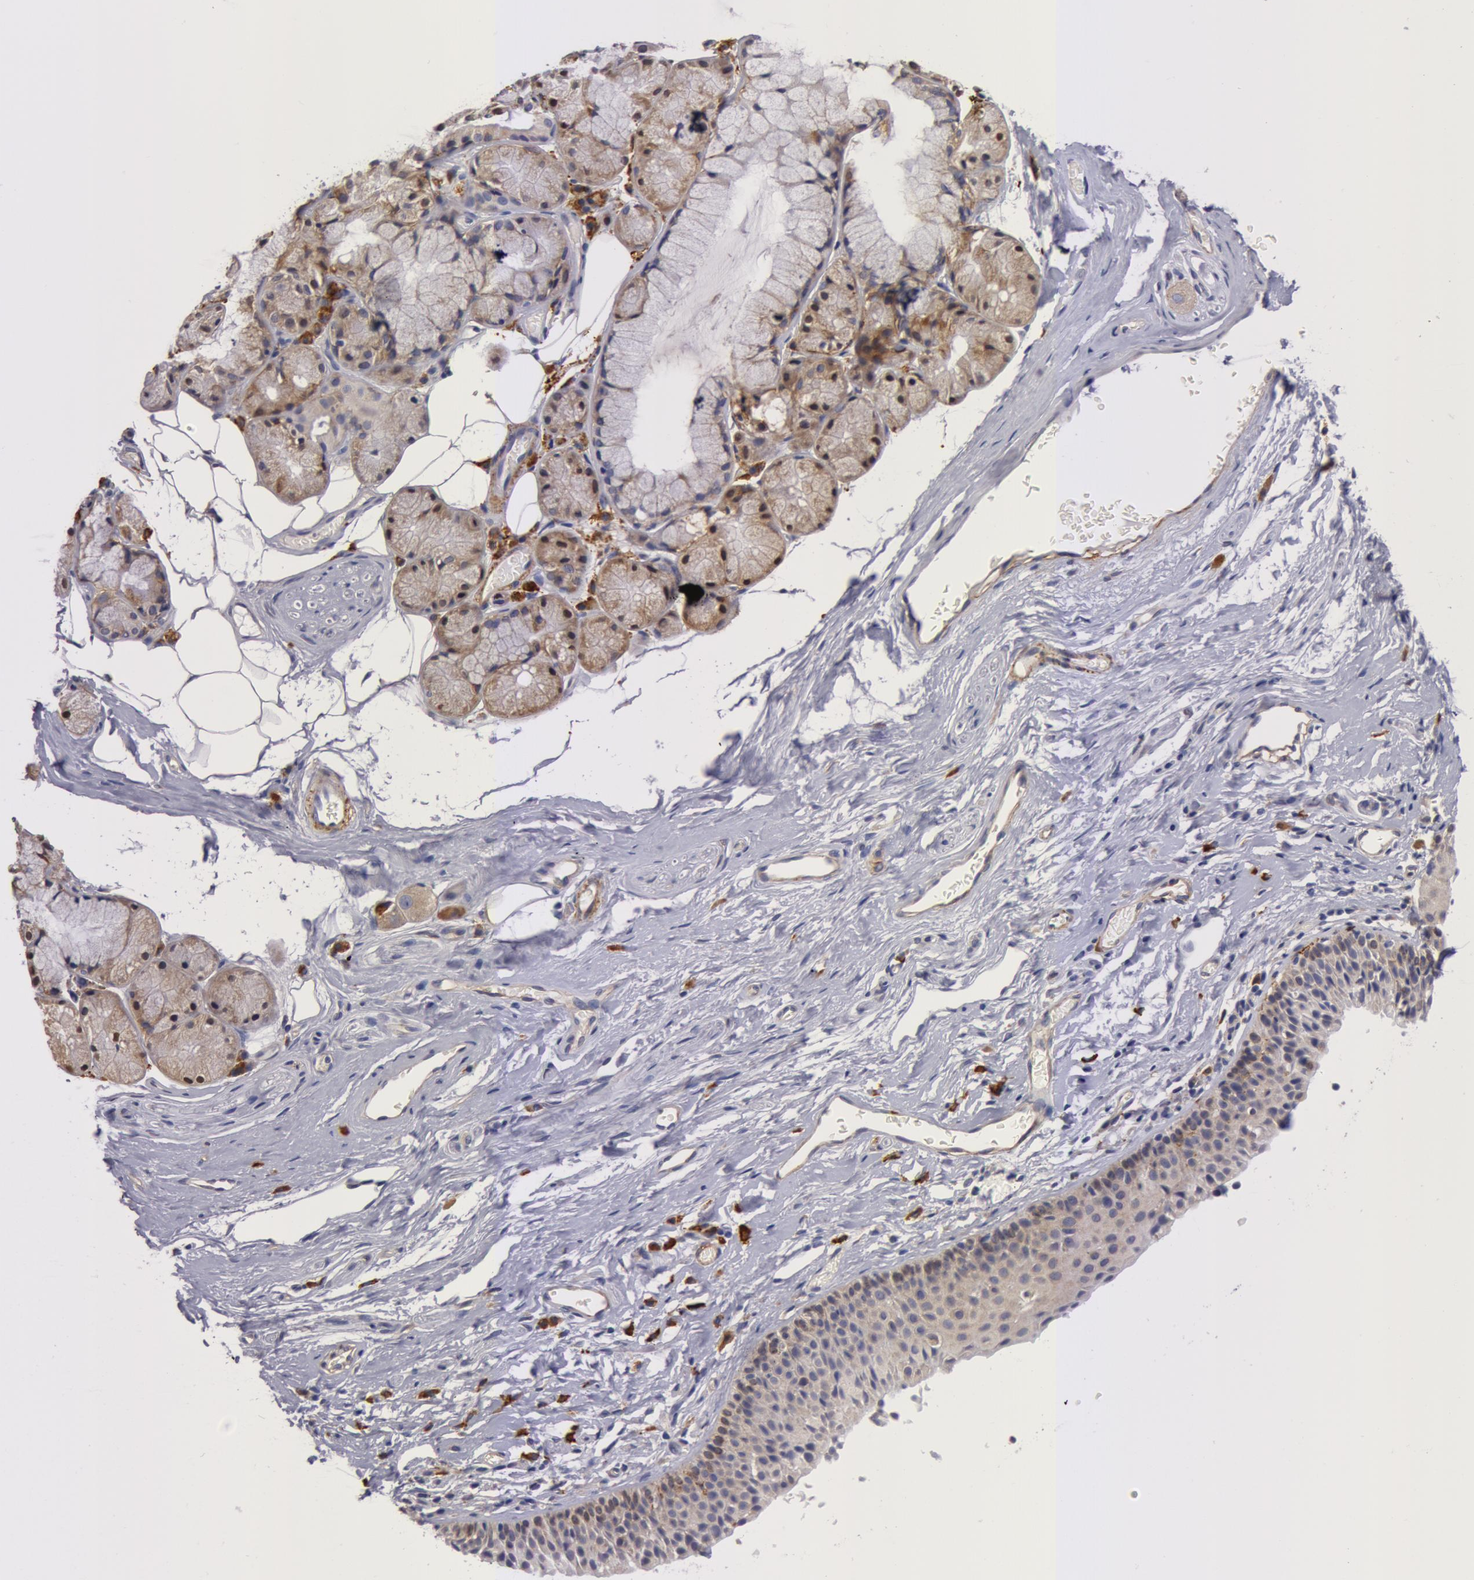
{"staining": {"intensity": "weak", "quantity": "<25%", "location": "cytoplasmic/membranous"}, "tissue": "nasopharynx", "cell_type": "Respiratory epithelial cells", "image_type": "normal", "snomed": [{"axis": "morphology", "description": "Normal tissue, NOS"}, {"axis": "topography", "description": "Nasopharynx"}], "caption": "IHC micrograph of benign human nasopharynx stained for a protein (brown), which reveals no staining in respiratory epithelial cells. (DAB immunohistochemistry visualized using brightfield microscopy, high magnification).", "gene": "IL23A", "patient": {"sex": "male", "age": 56}}